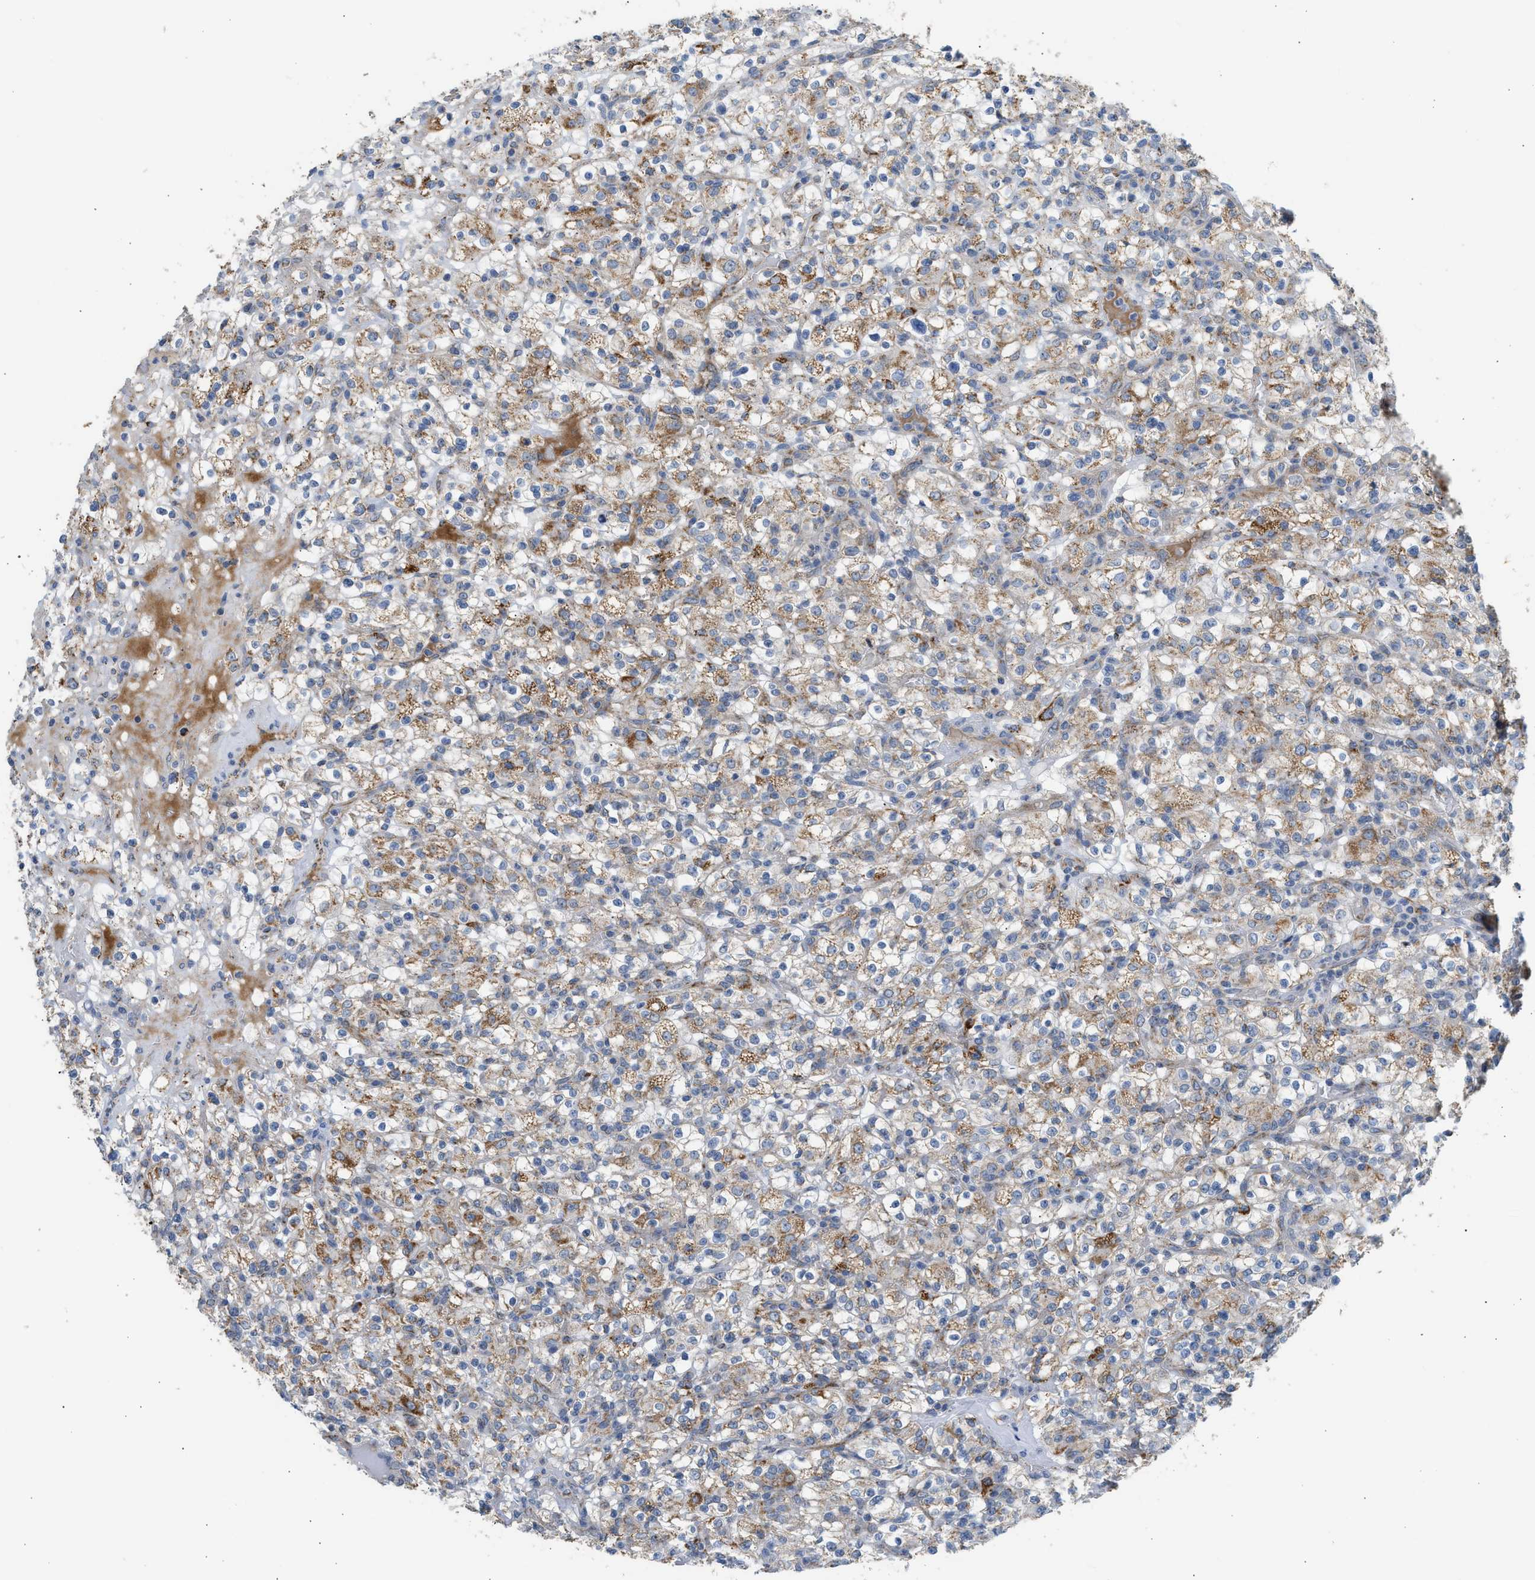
{"staining": {"intensity": "moderate", "quantity": "25%-75%", "location": "cytoplasmic/membranous"}, "tissue": "renal cancer", "cell_type": "Tumor cells", "image_type": "cancer", "snomed": [{"axis": "morphology", "description": "Normal tissue, NOS"}, {"axis": "morphology", "description": "Adenocarcinoma, NOS"}, {"axis": "topography", "description": "Kidney"}], "caption": "About 25%-75% of tumor cells in human renal cancer demonstrate moderate cytoplasmic/membranous protein positivity as visualized by brown immunohistochemical staining.", "gene": "GOT2", "patient": {"sex": "female", "age": 72}}